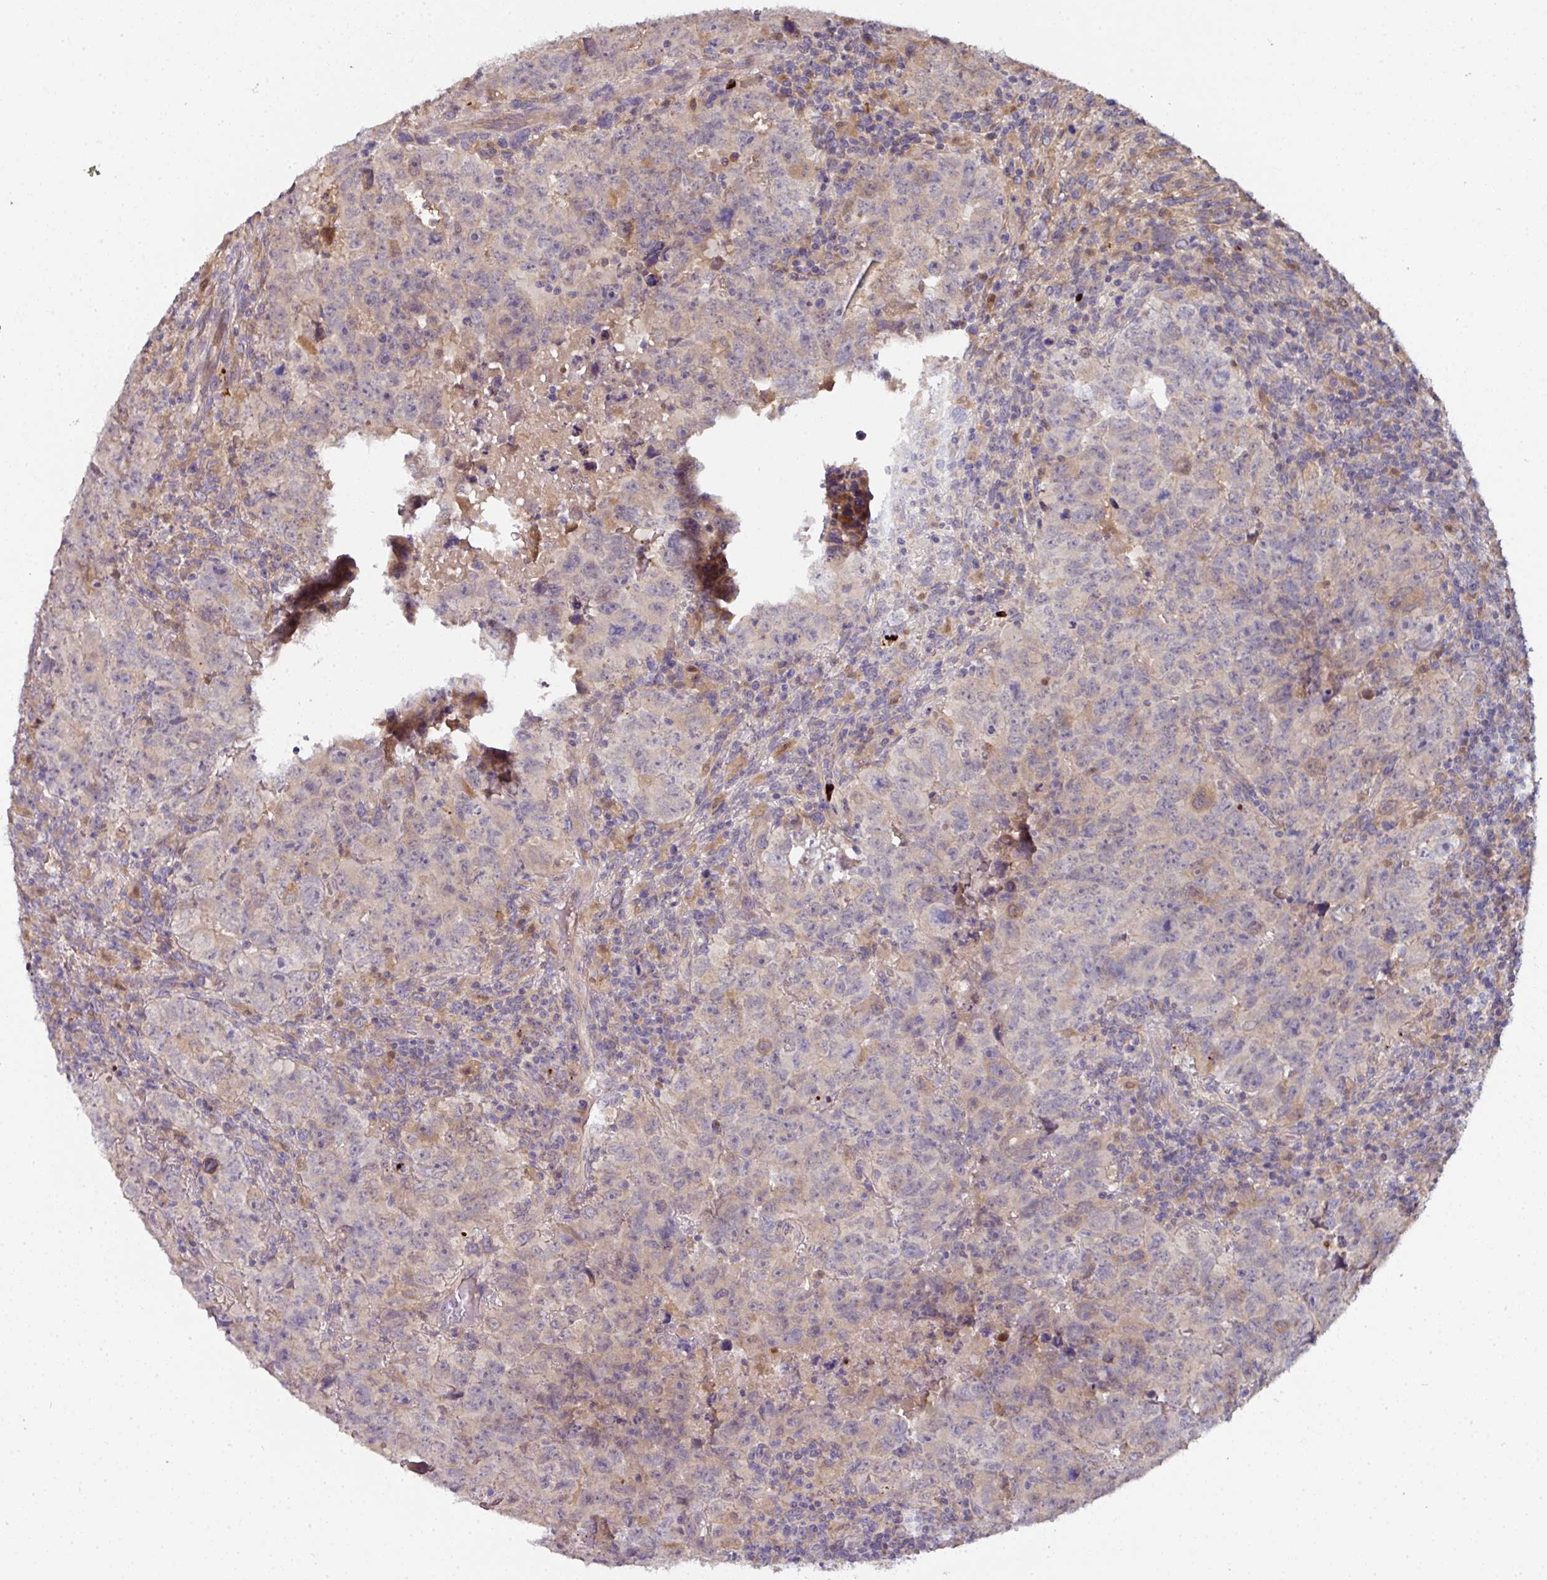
{"staining": {"intensity": "weak", "quantity": "<25%", "location": "cytoplasmic/membranous"}, "tissue": "testis cancer", "cell_type": "Tumor cells", "image_type": "cancer", "snomed": [{"axis": "morphology", "description": "Carcinoma, Embryonal, NOS"}, {"axis": "topography", "description": "Testis"}], "caption": "Immunohistochemistry (IHC) micrograph of neoplastic tissue: testis cancer stained with DAB exhibits no significant protein positivity in tumor cells.", "gene": "CTDSP2", "patient": {"sex": "male", "age": 24}}